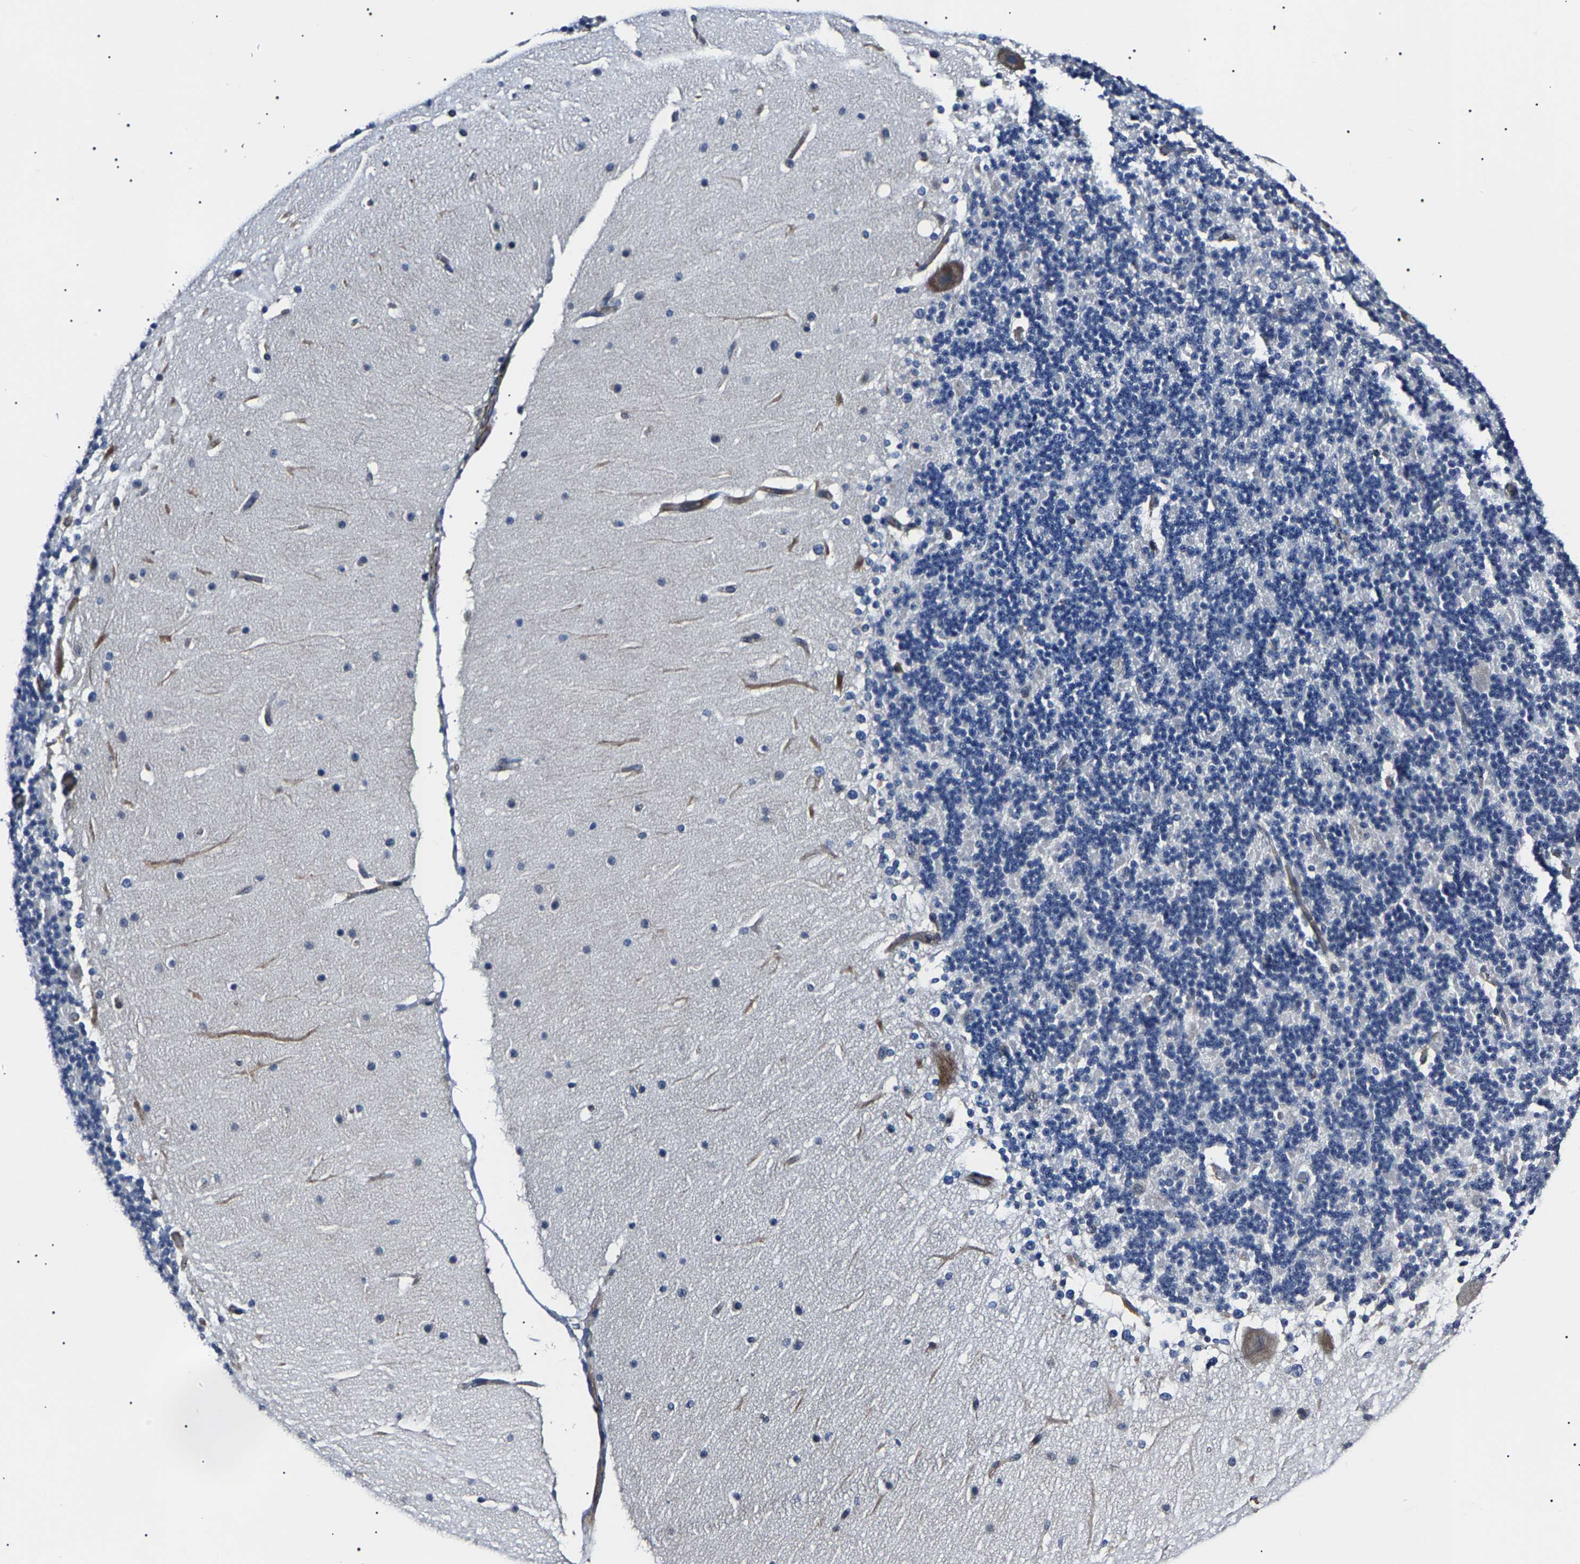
{"staining": {"intensity": "negative", "quantity": "none", "location": "none"}, "tissue": "cerebellum", "cell_type": "Cells in granular layer", "image_type": "normal", "snomed": [{"axis": "morphology", "description": "Normal tissue, NOS"}, {"axis": "topography", "description": "Cerebellum"}], "caption": "IHC of normal cerebellum demonstrates no expression in cells in granular layer.", "gene": "KLHL42", "patient": {"sex": "female", "age": 19}}